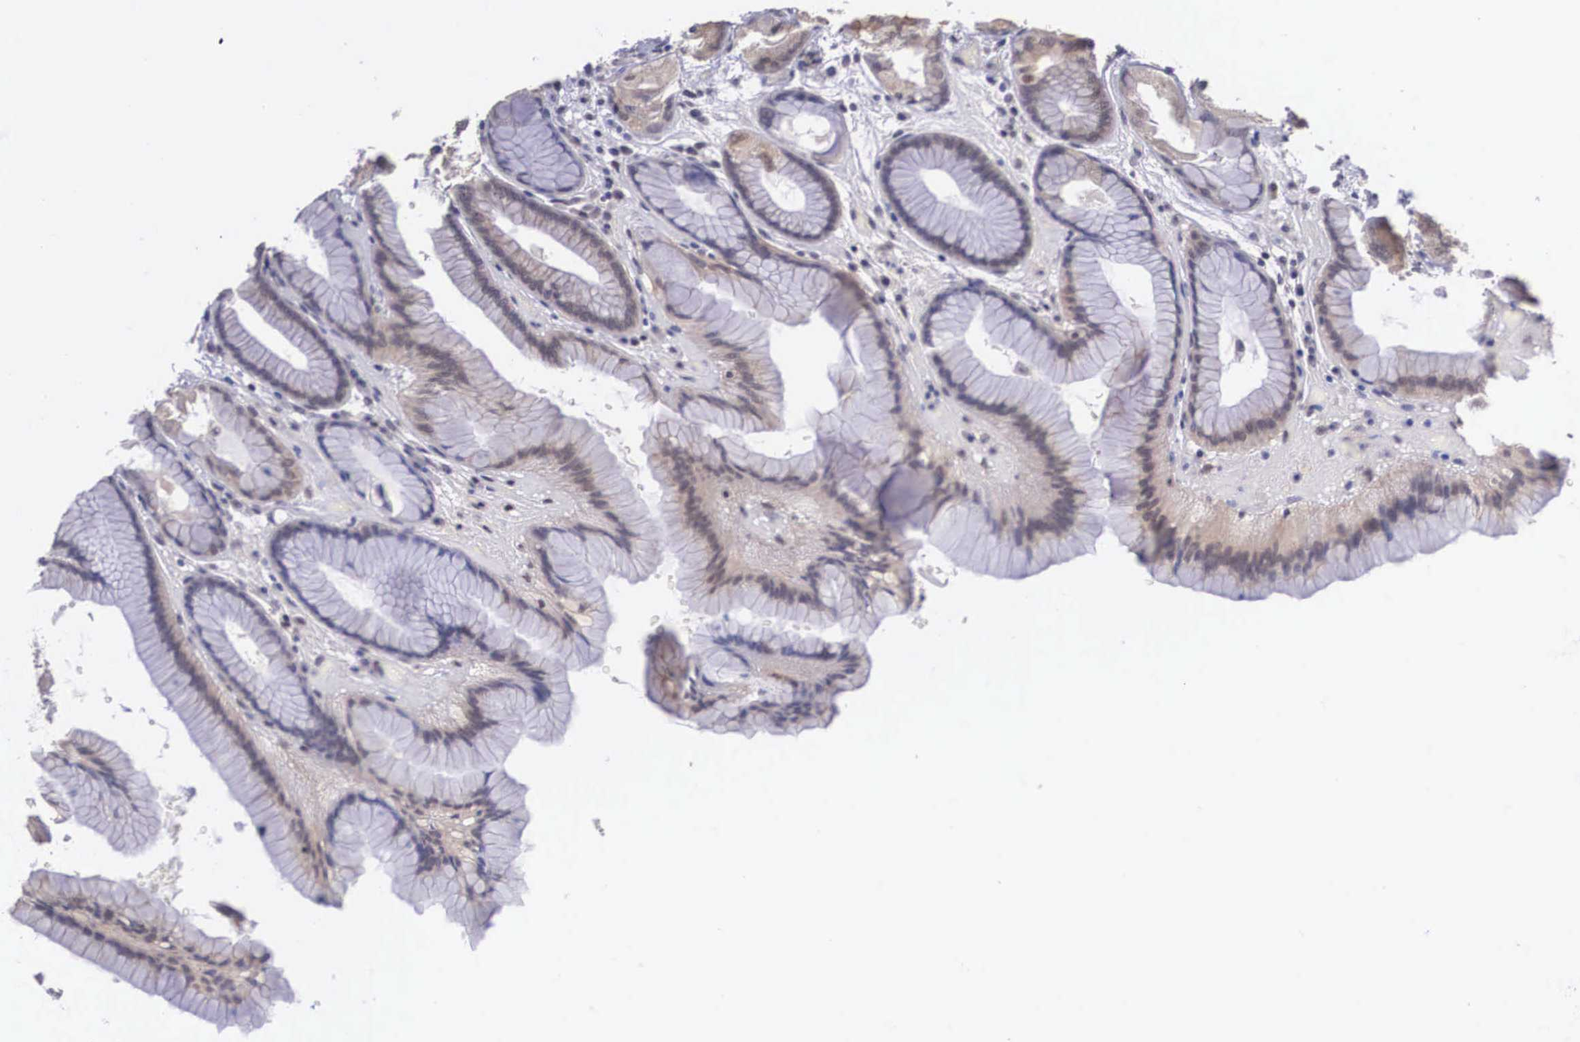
{"staining": {"intensity": "weak", "quantity": "25%-75%", "location": "cytoplasmic/membranous,nuclear"}, "tissue": "stomach", "cell_type": "Glandular cells", "image_type": "normal", "snomed": [{"axis": "morphology", "description": "Normal tissue, NOS"}, {"axis": "topography", "description": "Stomach, upper"}], "caption": "An immunohistochemistry (IHC) photomicrograph of unremarkable tissue is shown. Protein staining in brown labels weak cytoplasmic/membranous,nuclear positivity in stomach within glandular cells.", "gene": "NINL", "patient": {"sex": "female", "age": 75}}